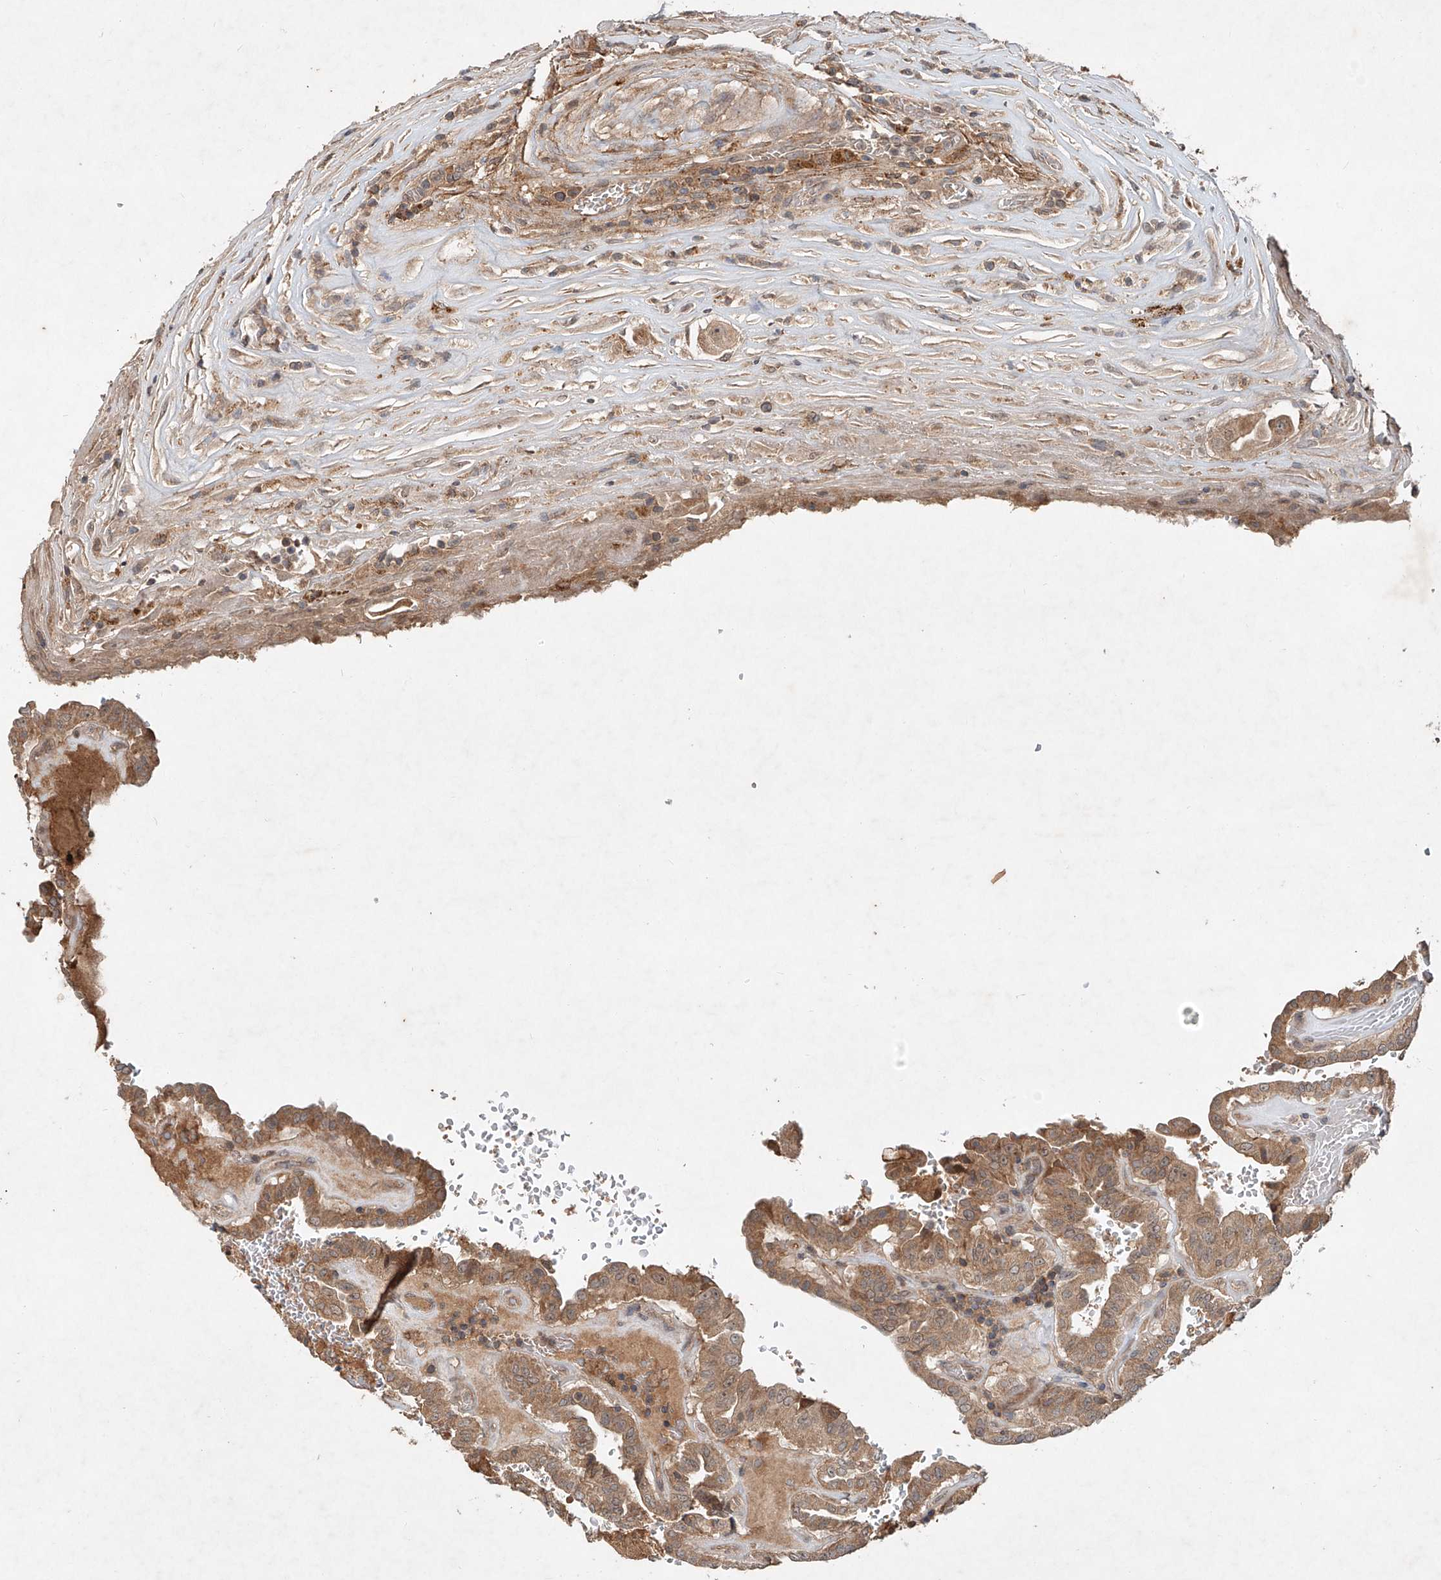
{"staining": {"intensity": "moderate", "quantity": ">75%", "location": "cytoplasmic/membranous"}, "tissue": "thyroid cancer", "cell_type": "Tumor cells", "image_type": "cancer", "snomed": [{"axis": "morphology", "description": "Papillary adenocarcinoma, NOS"}, {"axis": "topography", "description": "Thyroid gland"}], "caption": "Thyroid papillary adenocarcinoma stained with a brown dye exhibits moderate cytoplasmic/membranous positive expression in approximately >75% of tumor cells.", "gene": "IER5", "patient": {"sex": "male", "age": 77}}